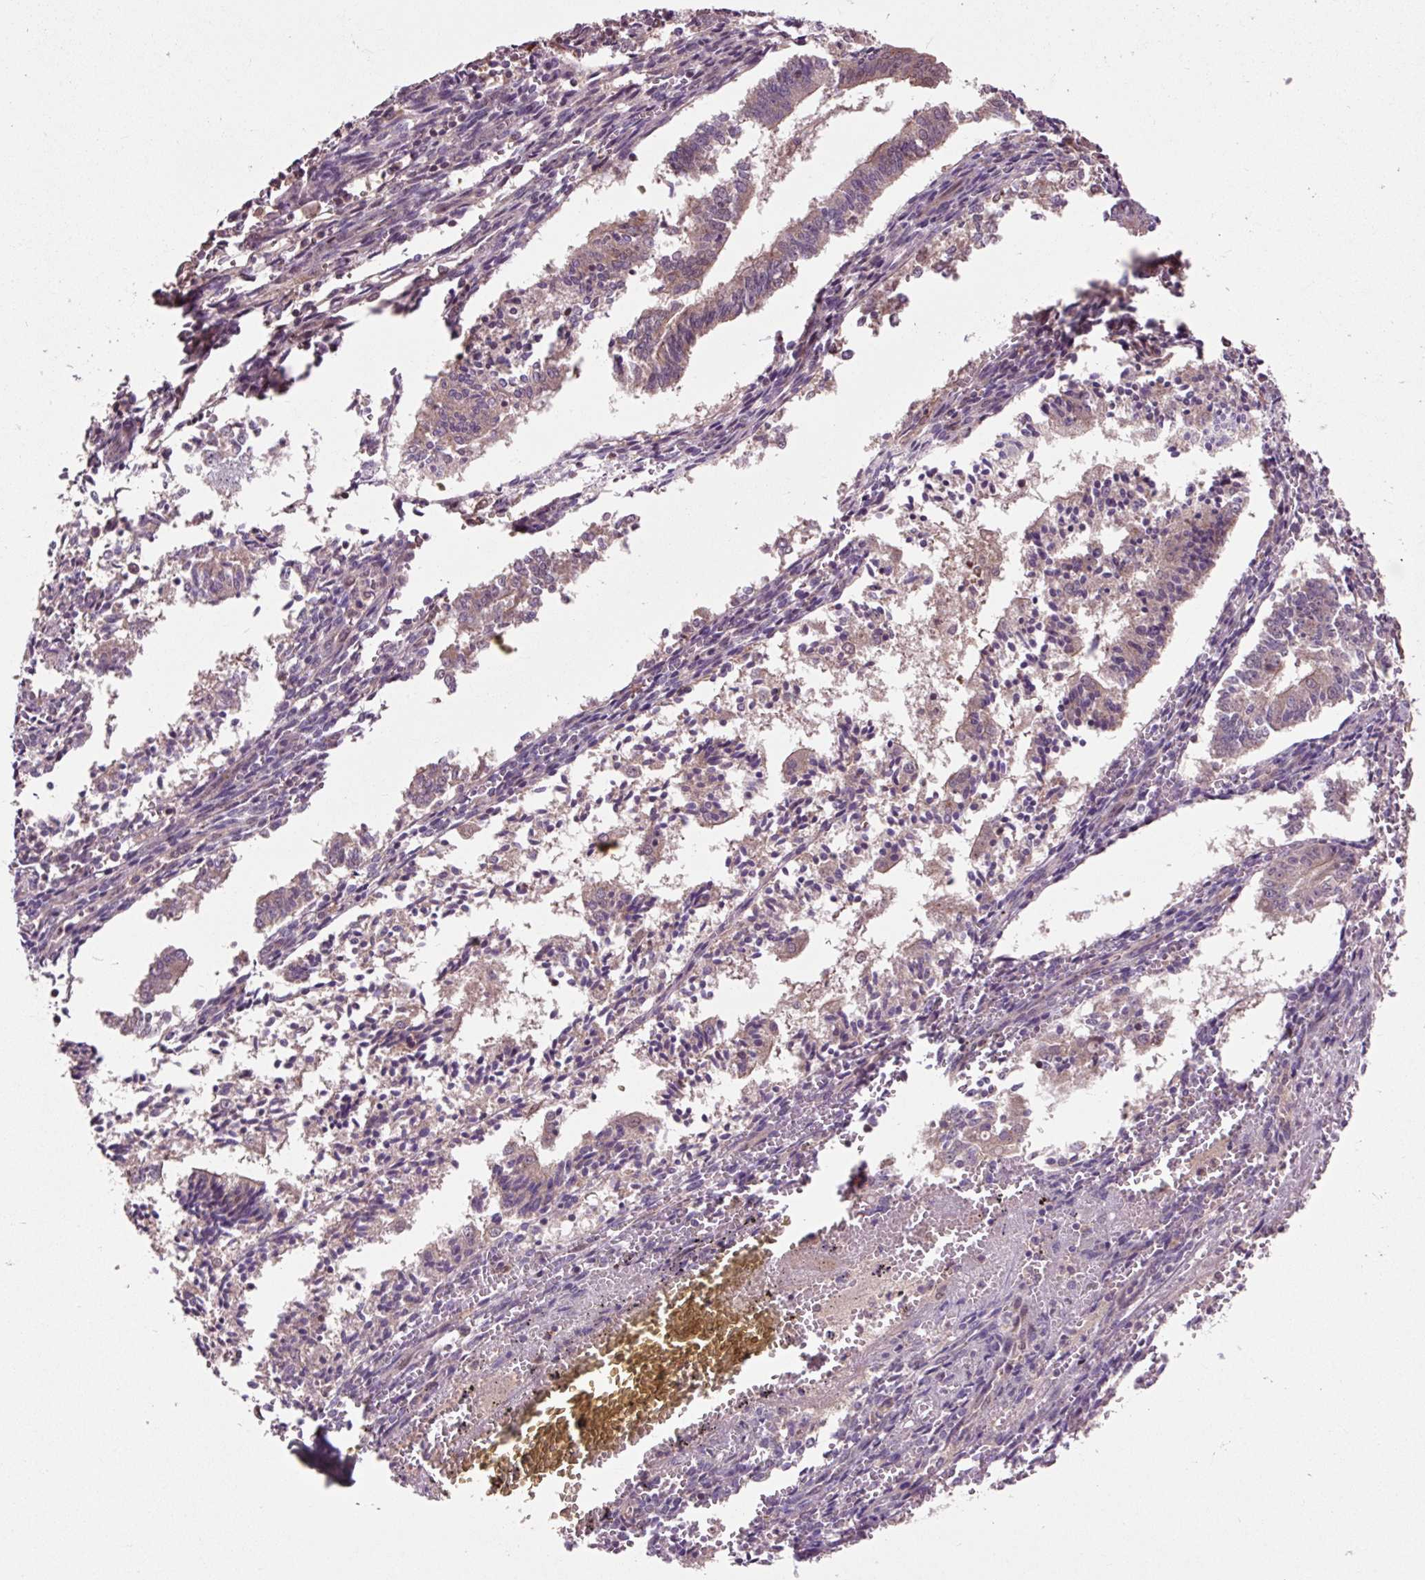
{"staining": {"intensity": "moderate", "quantity": "25%-75%", "location": "cytoplasmic/membranous"}, "tissue": "endometrial cancer", "cell_type": "Tumor cells", "image_type": "cancer", "snomed": [{"axis": "morphology", "description": "Adenocarcinoma, NOS"}, {"axis": "topography", "description": "Endometrium"}], "caption": "High-magnification brightfield microscopy of endometrial cancer stained with DAB (brown) and counterstained with hematoxylin (blue). tumor cells exhibit moderate cytoplasmic/membranous positivity is present in about25%-75% of cells.", "gene": "MMS19", "patient": {"sex": "female", "age": 50}}